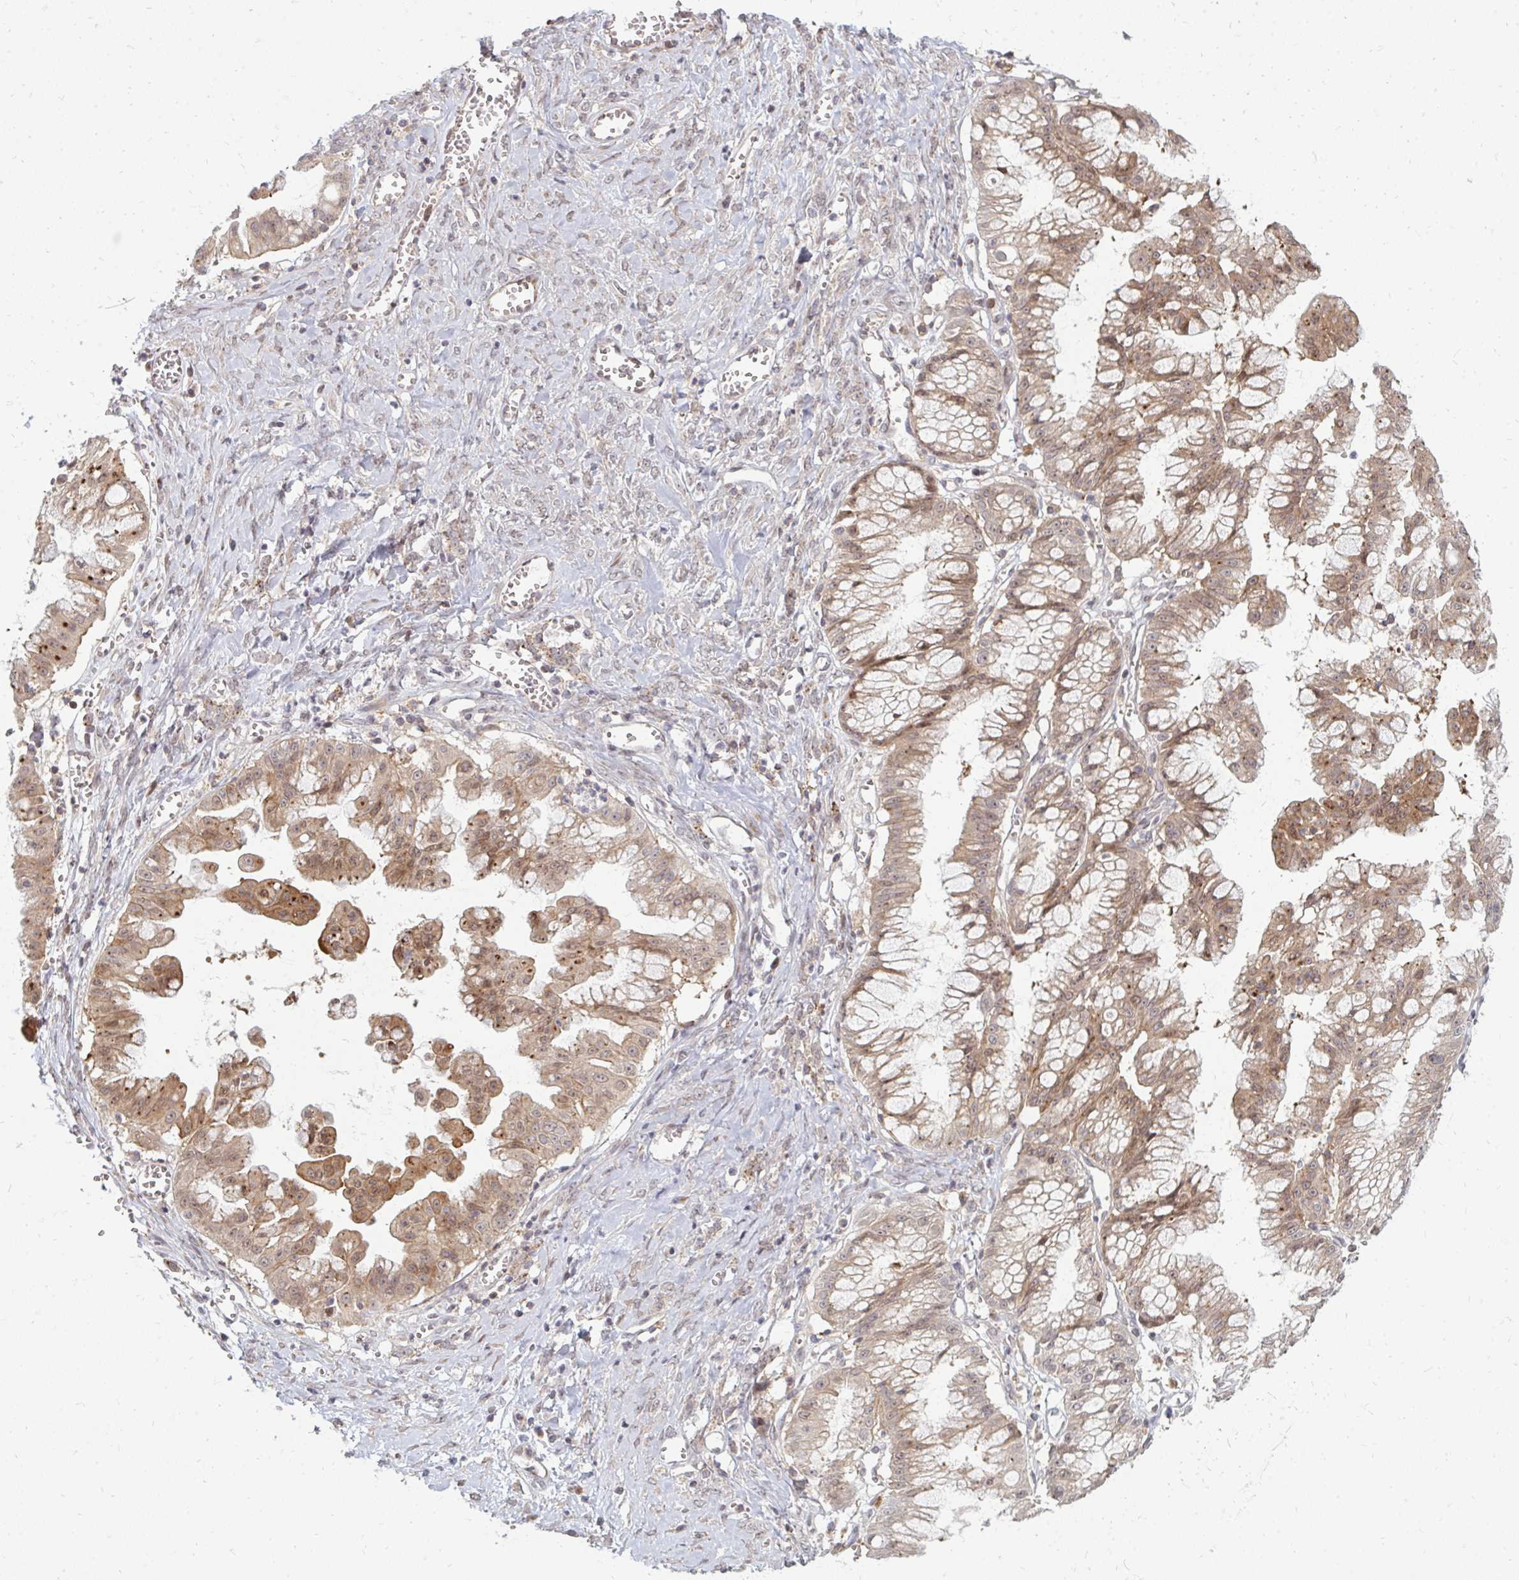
{"staining": {"intensity": "moderate", "quantity": ">75%", "location": "cytoplasmic/membranous,nuclear"}, "tissue": "ovarian cancer", "cell_type": "Tumor cells", "image_type": "cancer", "snomed": [{"axis": "morphology", "description": "Cystadenocarcinoma, mucinous, NOS"}, {"axis": "topography", "description": "Ovary"}], "caption": "Ovarian mucinous cystadenocarcinoma stained for a protein shows moderate cytoplasmic/membranous and nuclear positivity in tumor cells.", "gene": "ZNF285", "patient": {"sex": "female", "age": 70}}